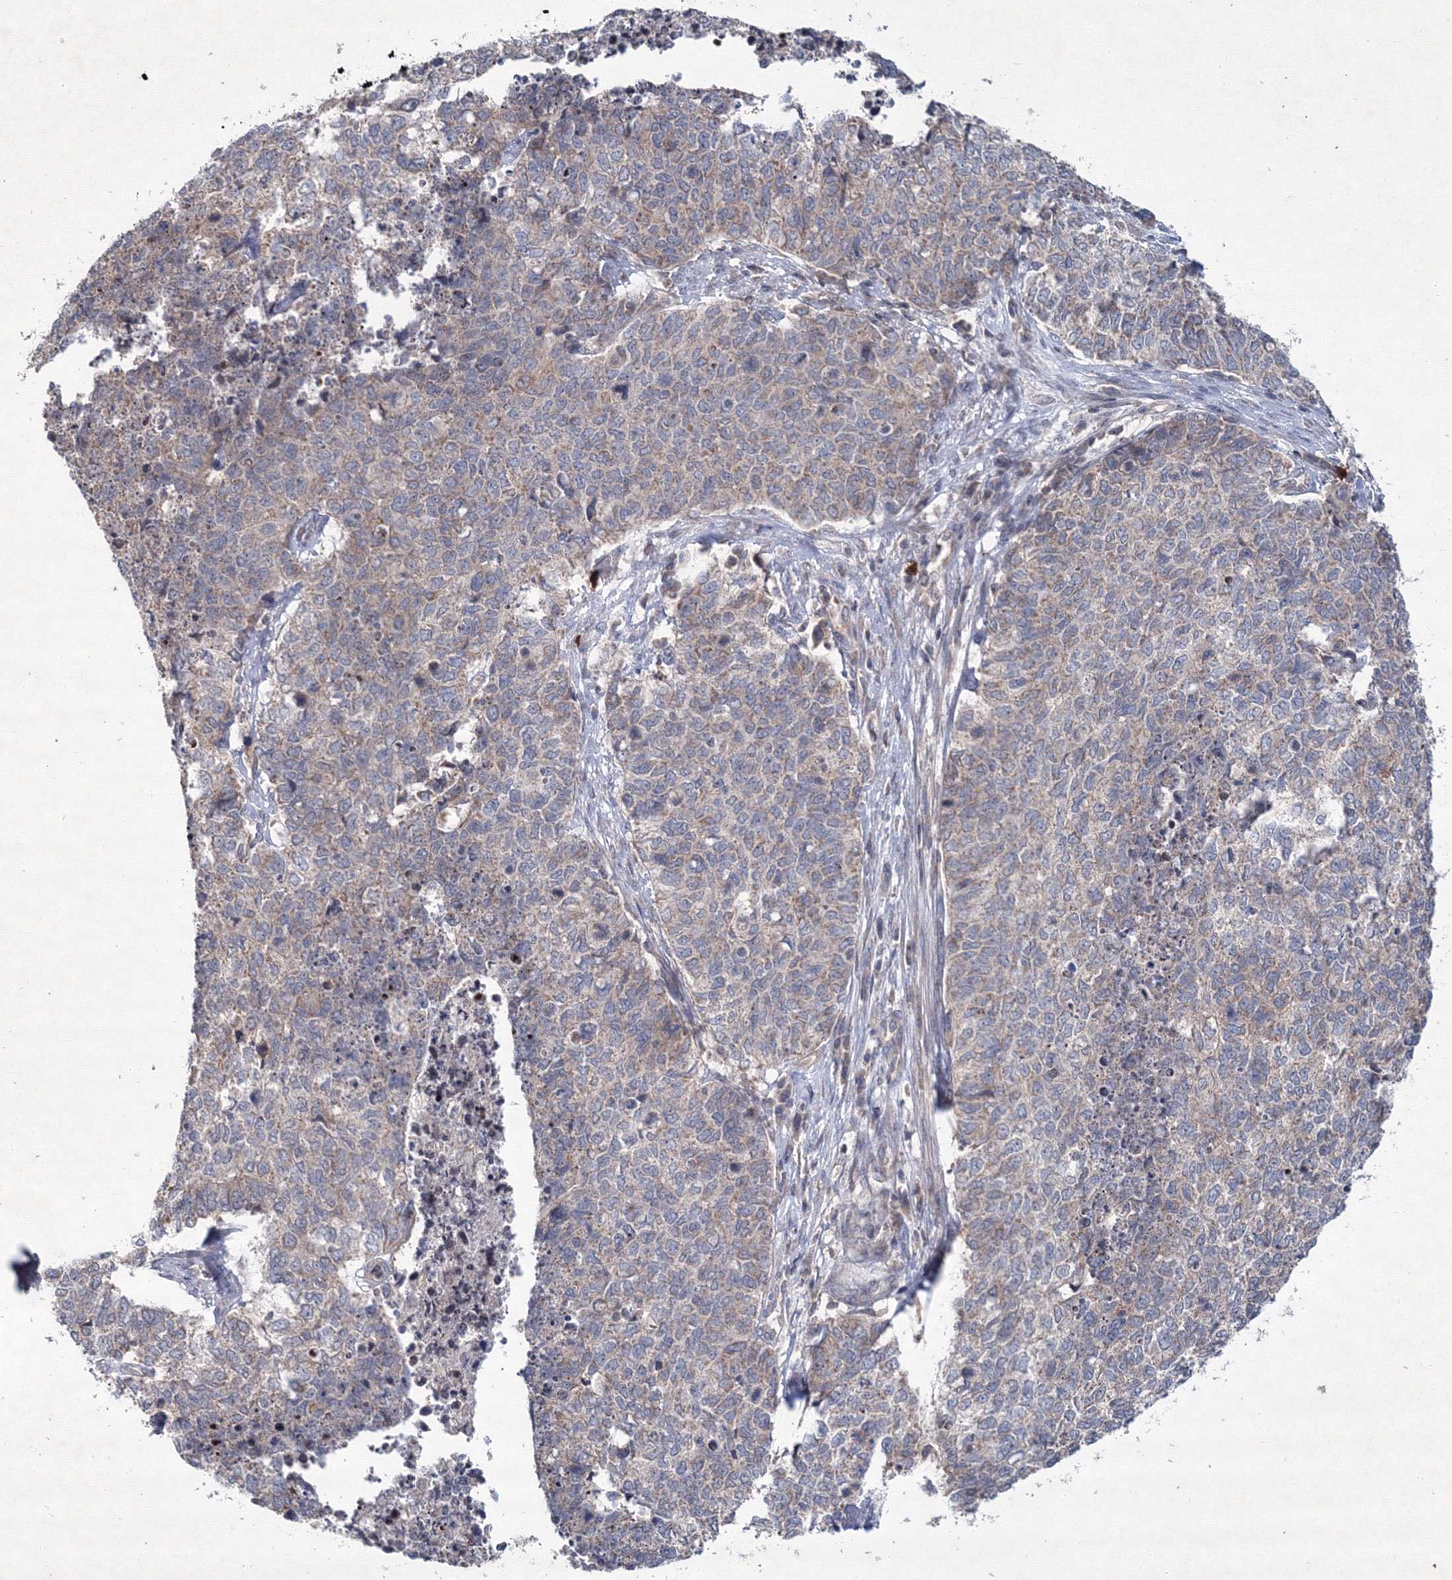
{"staining": {"intensity": "weak", "quantity": "25%-75%", "location": "cytoplasmic/membranous"}, "tissue": "cervical cancer", "cell_type": "Tumor cells", "image_type": "cancer", "snomed": [{"axis": "morphology", "description": "Squamous cell carcinoma, NOS"}, {"axis": "topography", "description": "Cervix"}], "caption": "Human cervical cancer (squamous cell carcinoma) stained with a protein marker reveals weak staining in tumor cells.", "gene": "MKRN2", "patient": {"sex": "female", "age": 63}}